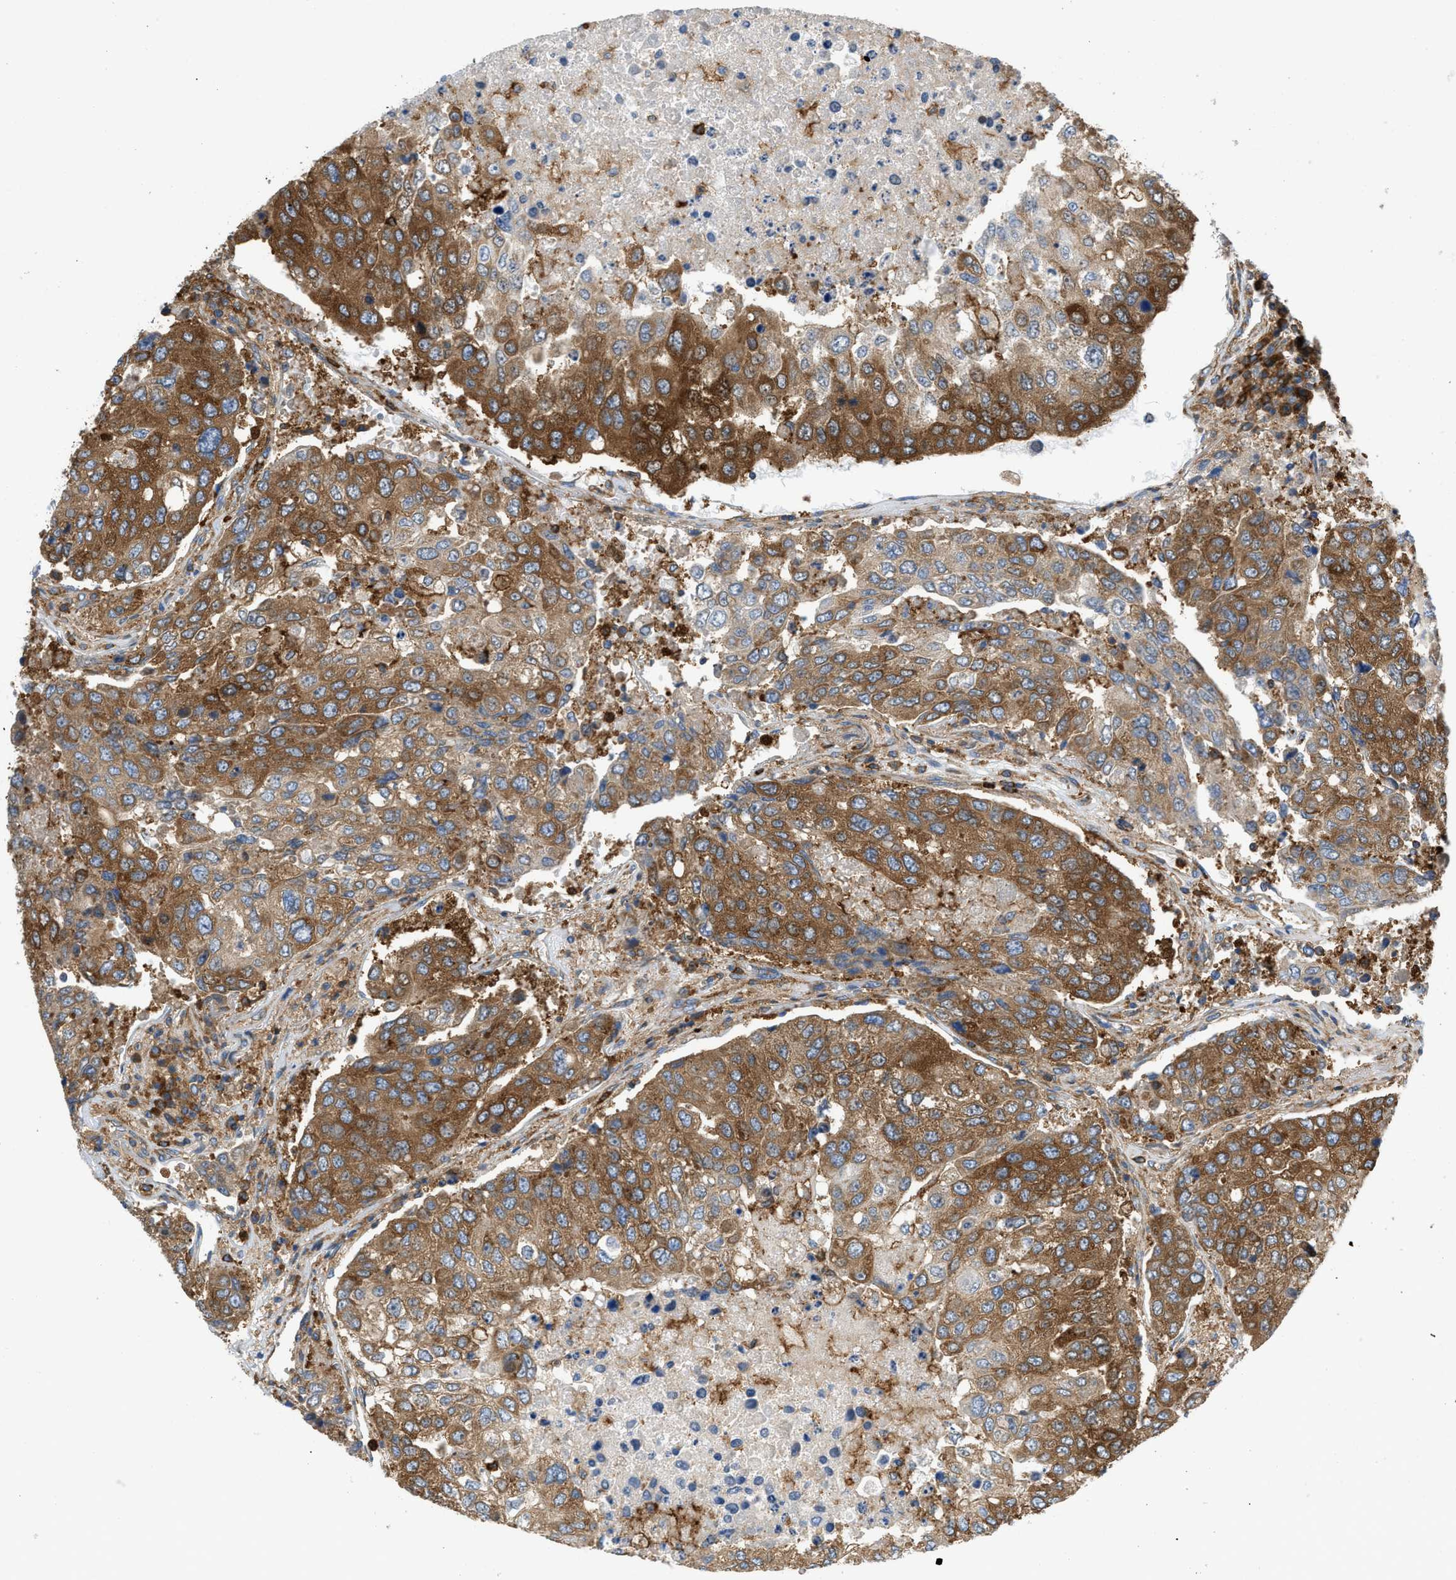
{"staining": {"intensity": "strong", "quantity": ">75%", "location": "cytoplasmic/membranous"}, "tissue": "urothelial cancer", "cell_type": "Tumor cells", "image_type": "cancer", "snomed": [{"axis": "morphology", "description": "Urothelial carcinoma, High grade"}, {"axis": "topography", "description": "Lymph node"}, {"axis": "topography", "description": "Urinary bladder"}], "caption": "IHC (DAB (3,3'-diaminobenzidine)) staining of high-grade urothelial carcinoma demonstrates strong cytoplasmic/membranous protein staining in approximately >75% of tumor cells. (DAB IHC with brightfield microscopy, high magnification).", "gene": "GPAT4", "patient": {"sex": "male", "age": 51}}